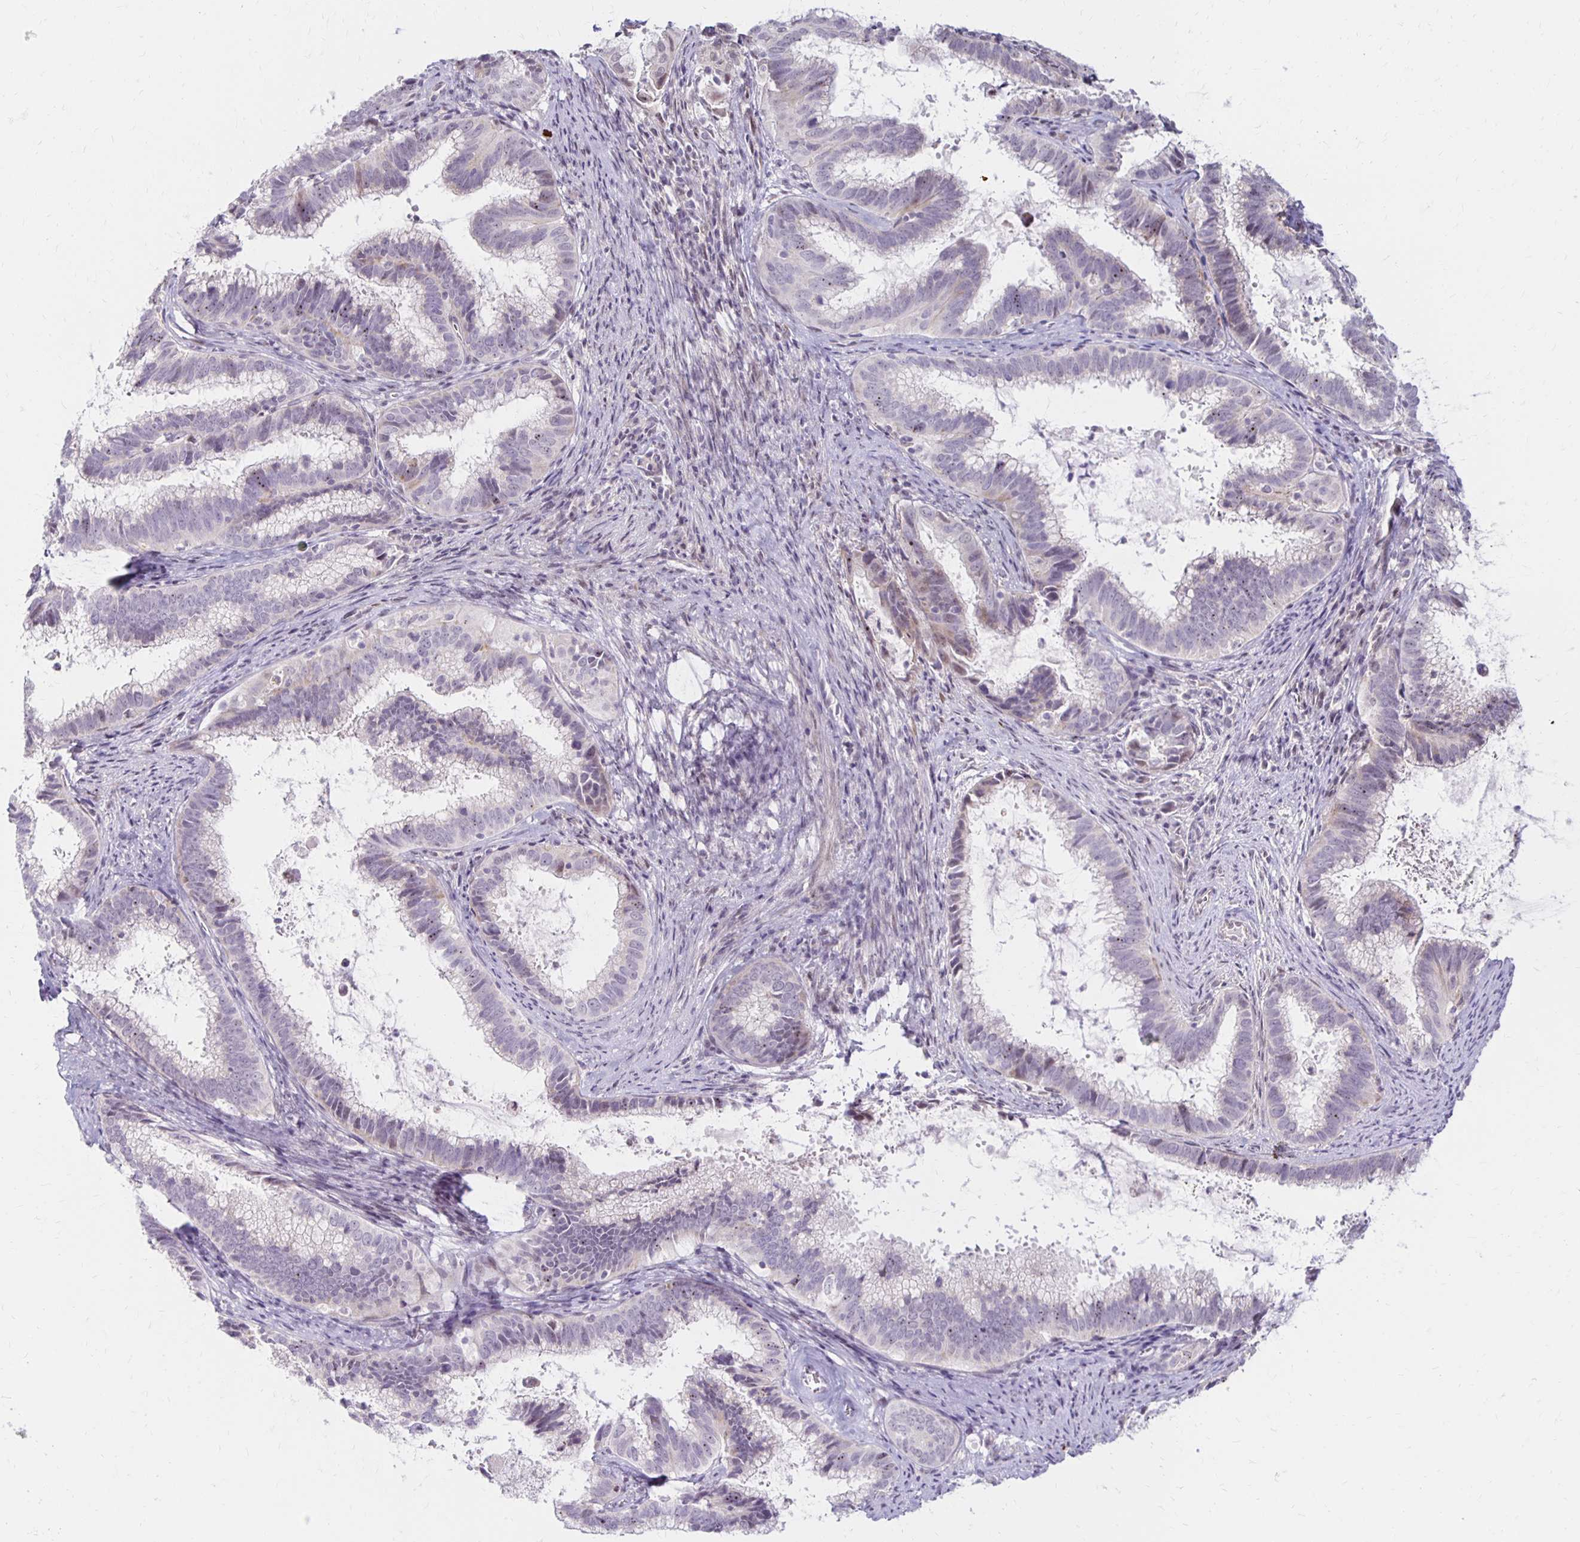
{"staining": {"intensity": "weak", "quantity": "<25%", "location": "cytoplasmic/membranous"}, "tissue": "cervical cancer", "cell_type": "Tumor cells", "image_type": "cancer", "snomed": [{"axis": "morphology", "description": "Adenocarcinoma, NOS"}, {"axis": "topography", "description": "Cervix"}], "caption": "High magnification brightfield microscopy of adenocarcinoma (cervical) stained with DAB (brown) and counterstained with hematoxylin (blue): tumor cells show no significant positivity.", "gene": "DAGLA", "patient": {"sex": "female", "age": 61}}